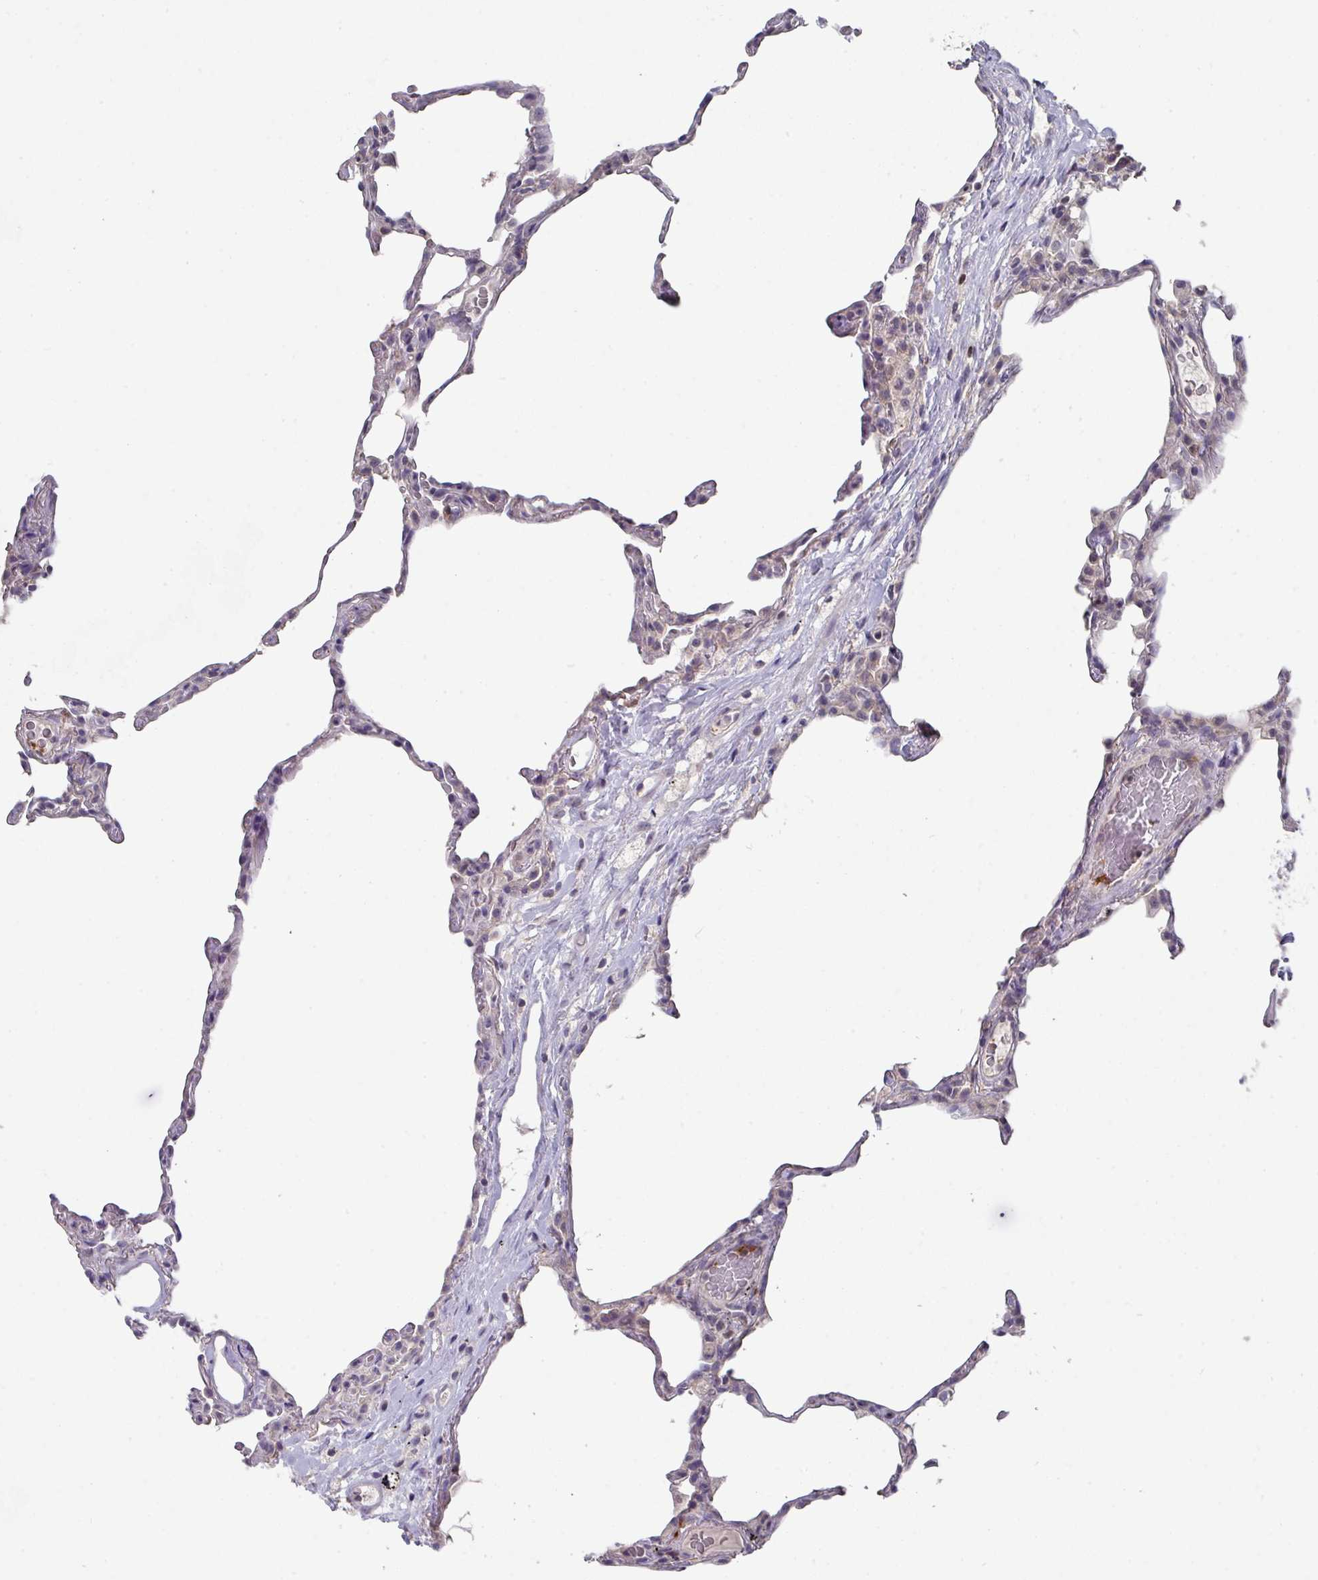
{"staining": {"intensity": "negative", "quantity": "none", "location": "none"}, "tissue": "lung", "cell_type": "Alveolar cells", "image_type": "normal", "snomed": [{"axis": "morphology", "description": "Normal tissue, NOS"}, {"axis": "topography", "description": "Lung"}], "caption": "The photomicrograph exhibits no significant staining in alveolar cells of lung.", "gene": "DCAF12L1", "patient": {"sex": "female", "age": 57}}